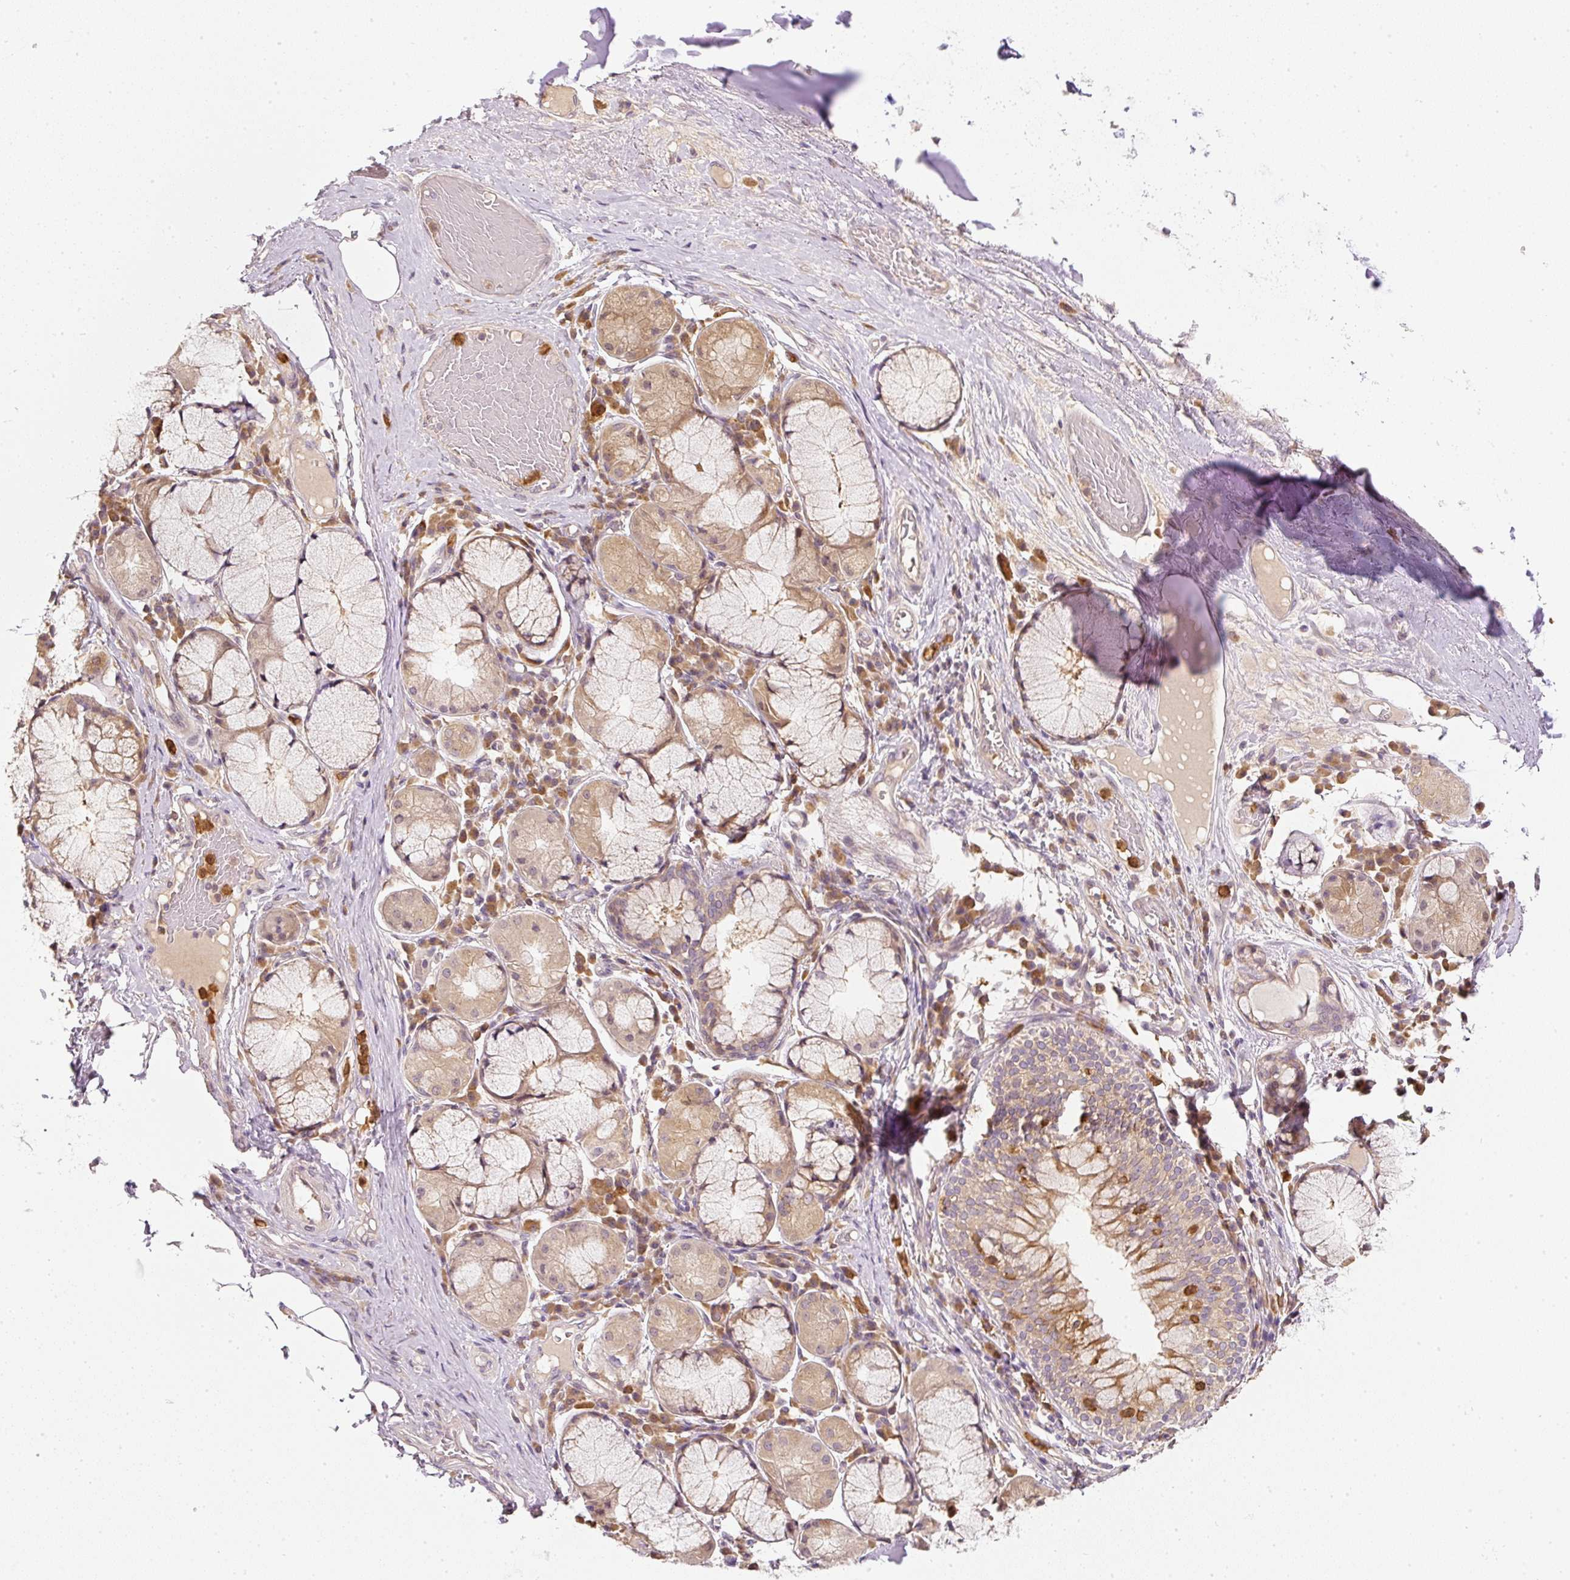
{"staining": {"intensity": "negative", "quantity": "none", "location": "none"}, "tissue": "adipose tissue", "cell_type": "Adipocytes", "image_type": "normal", "snomed": [{"axis": "morphology", "description": "Normal tissue, NOS"}, {"axis": "topography", "description": "Cartilage tissue"}, {"axis": "topography", "description": "Bronchus"}], "caption": "Immunohistochemistry micrograph of benign adipose tissue: adipose tissue stained with DAB (3,3'-diaminobenzidine) demonstrates no significant protein expression in adipocytes.", "gene": "CTTNBP2", "patient": {"sex": "male", "age": 56}}